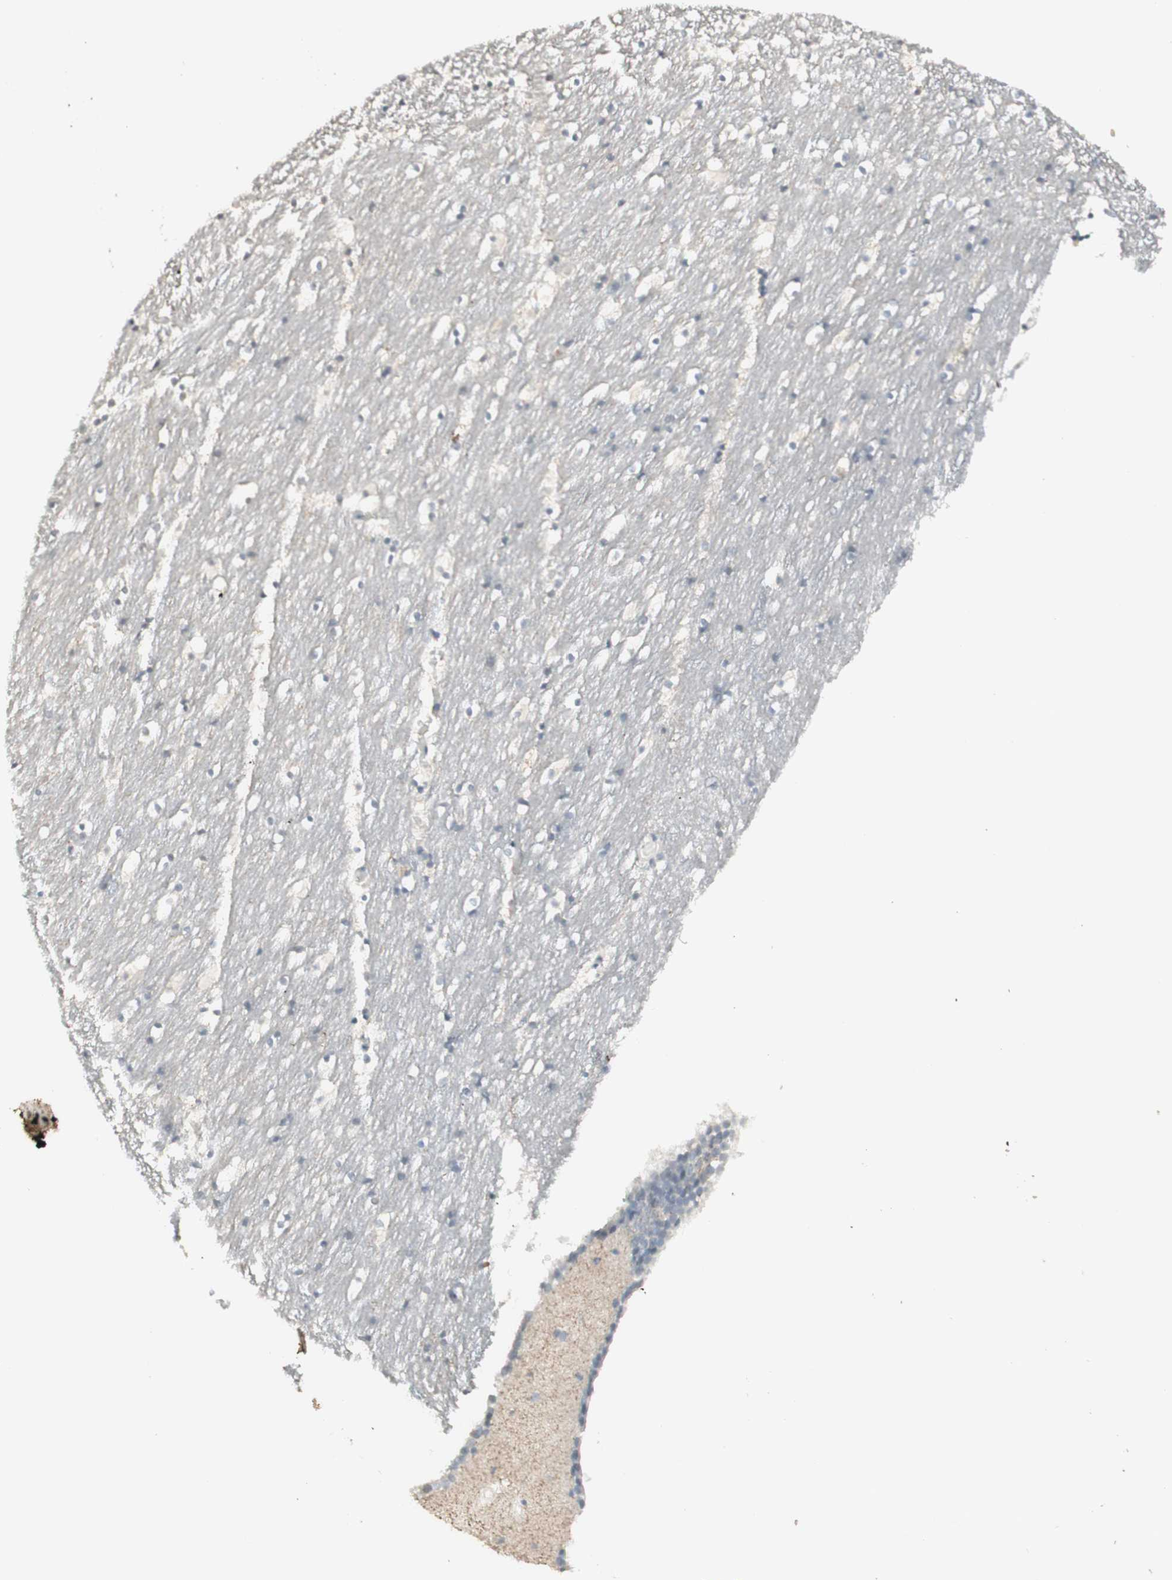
{"staining": {"intensity": "negative", "quantity": "none", "location": "none"}, "tissue": "caudate", "cell_type": "Glial cells", "image_type": "normal", "snomed": [{"axis": "morphology", "description": "Normal tissue, NOS"}, {"axis": "topography", "description": "Lateral ventricle wall"}], "caption": "This is an immunohistochemistry (IHC) image of benign human caudate. There is no positivity in glial cells.", "gene": "IFNG", "patient": {"sex": "male", "age": 45}}